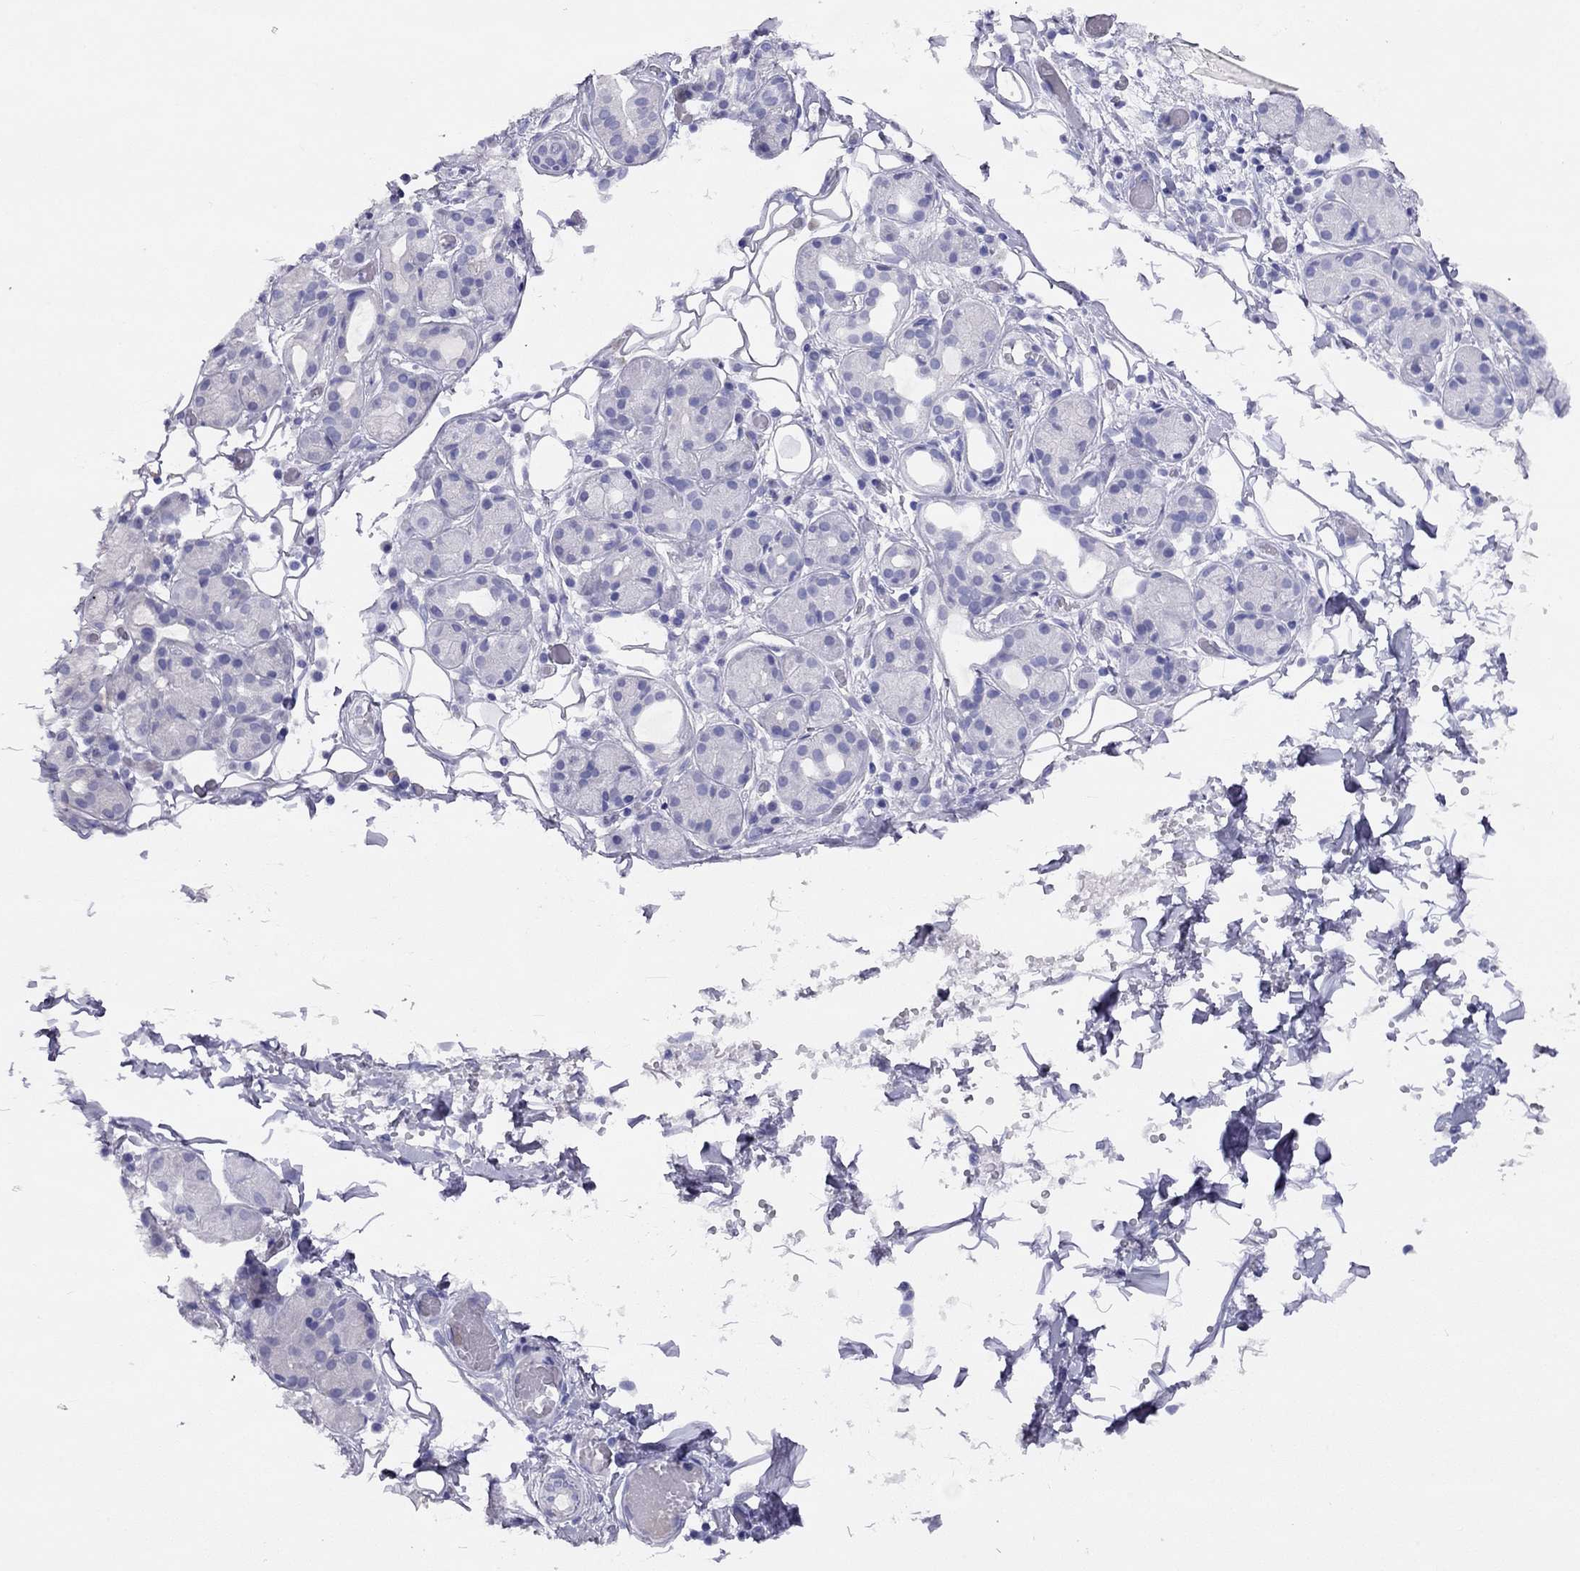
{"staining": {"intensity": "negative", "quantity": "none", "location": "none"}, "tissue": "salivary gland", "cell_type": "Glandular cells", "image_type": "normal", "snomed": [{"axis": "morphology", "description": "Normal tissue, NOS"}, {"axis": "topography", "description": "Salivary gland"}, {"axis": "topography", "description": "Peripheral nerve tissue"}], "caption": "An image of human salivary gland is negative for staining in glandular cells. (Stains: DAB (3,3'-diaminobenzidine) immunohistochemistry with hematoxylin counter stain, Microscopy: brightfield microscopy at high magnification).", "gene": "LRIT2", "patient": {"sex": "male", "age": 71}}